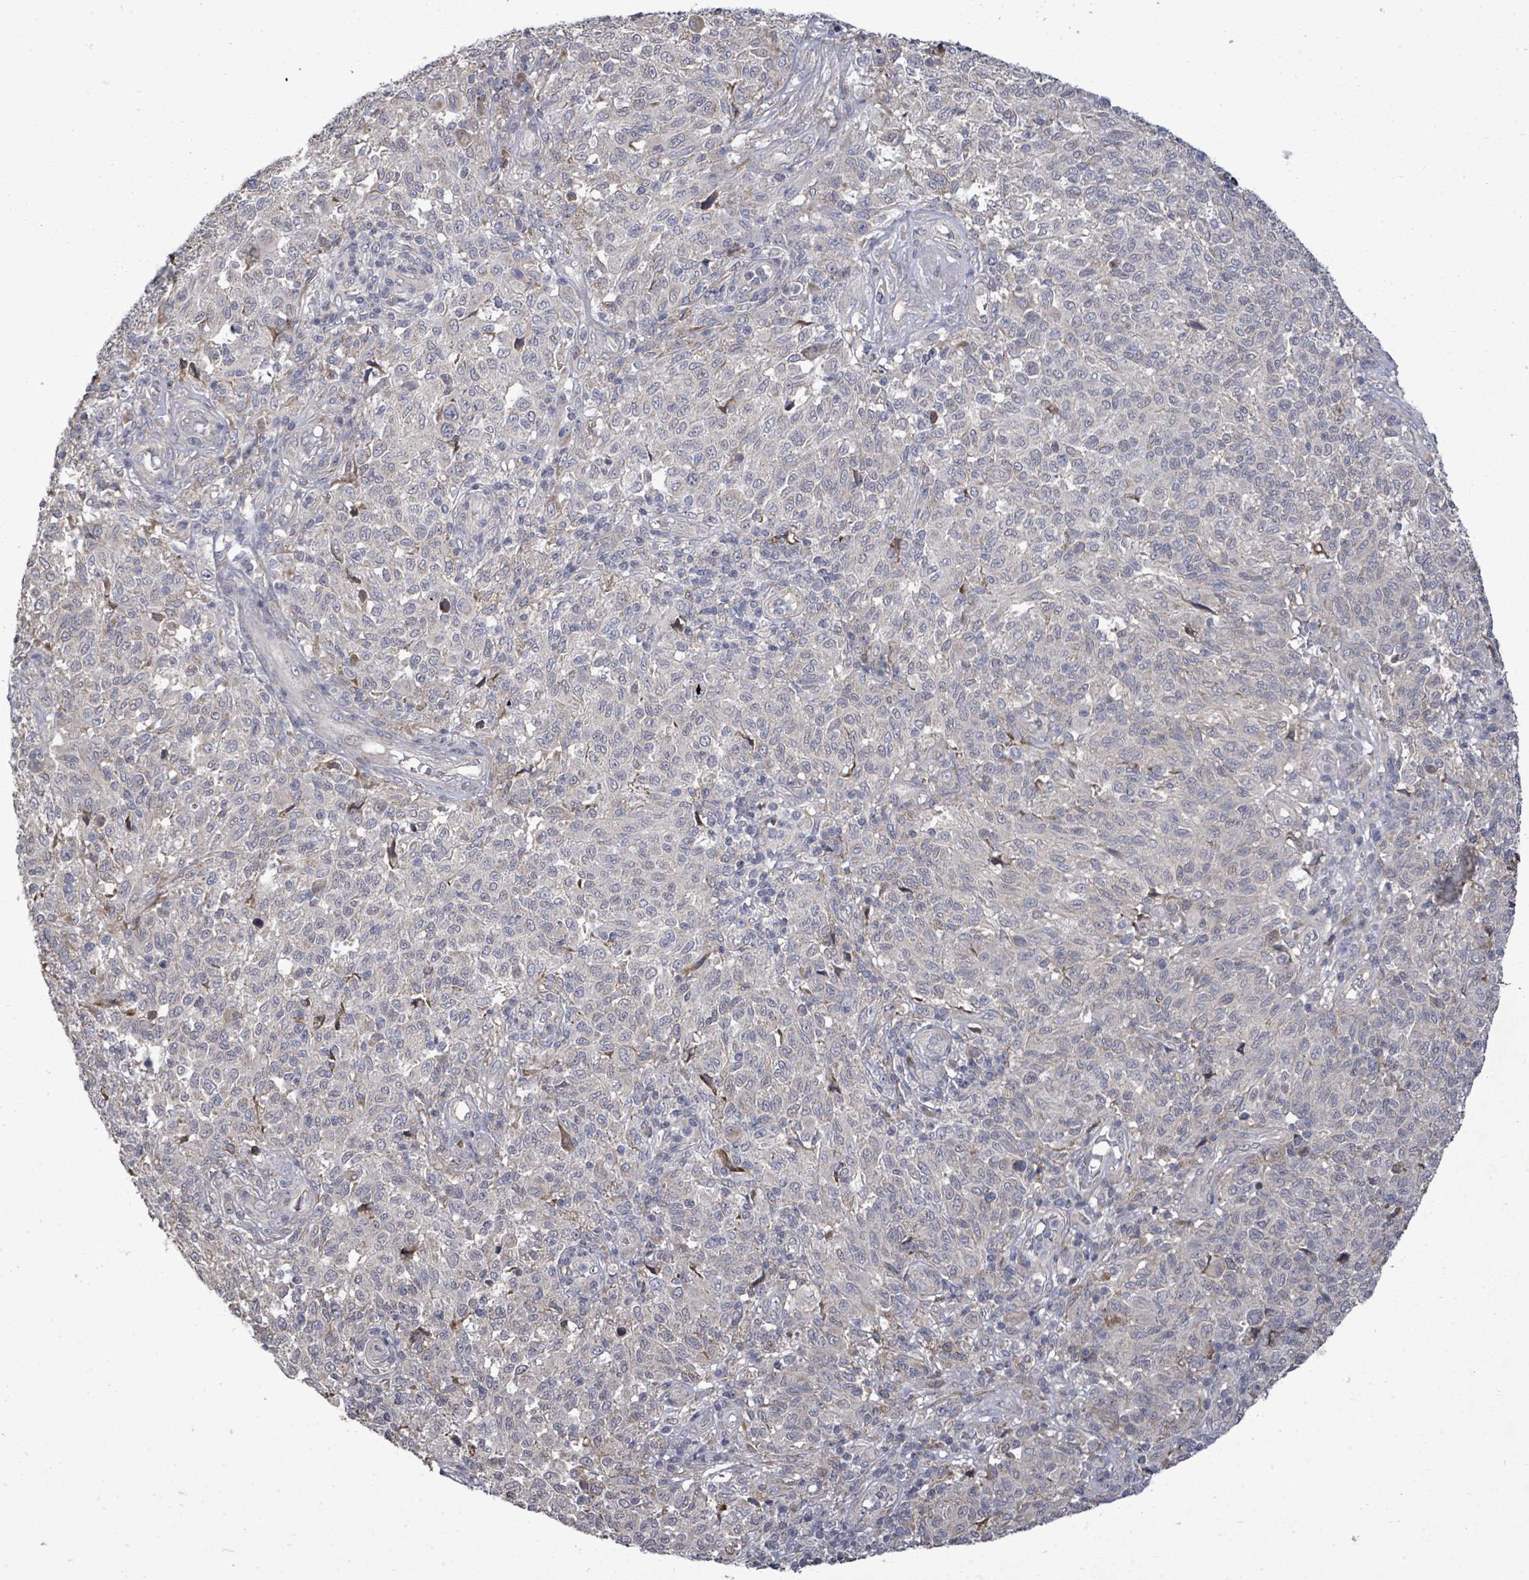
{"staining": {"intensity": "negative", "quantity": "none", "location": "none"}, "tissue": "melanoma", "cell_type": "Tumor cells", "image_type": "cancer", "snomed": [{"axis": "morphology", "description": "Malignant melanoma, NOS"}, {"axis": "topography", "description": "Skin"}], "caption": "Immunohistochemical staining of human malignant melanoma exhibits no significant expression in tumor cells.", "gene": "POMGNT2", "patient": {"sex": "male", "age": 66}}